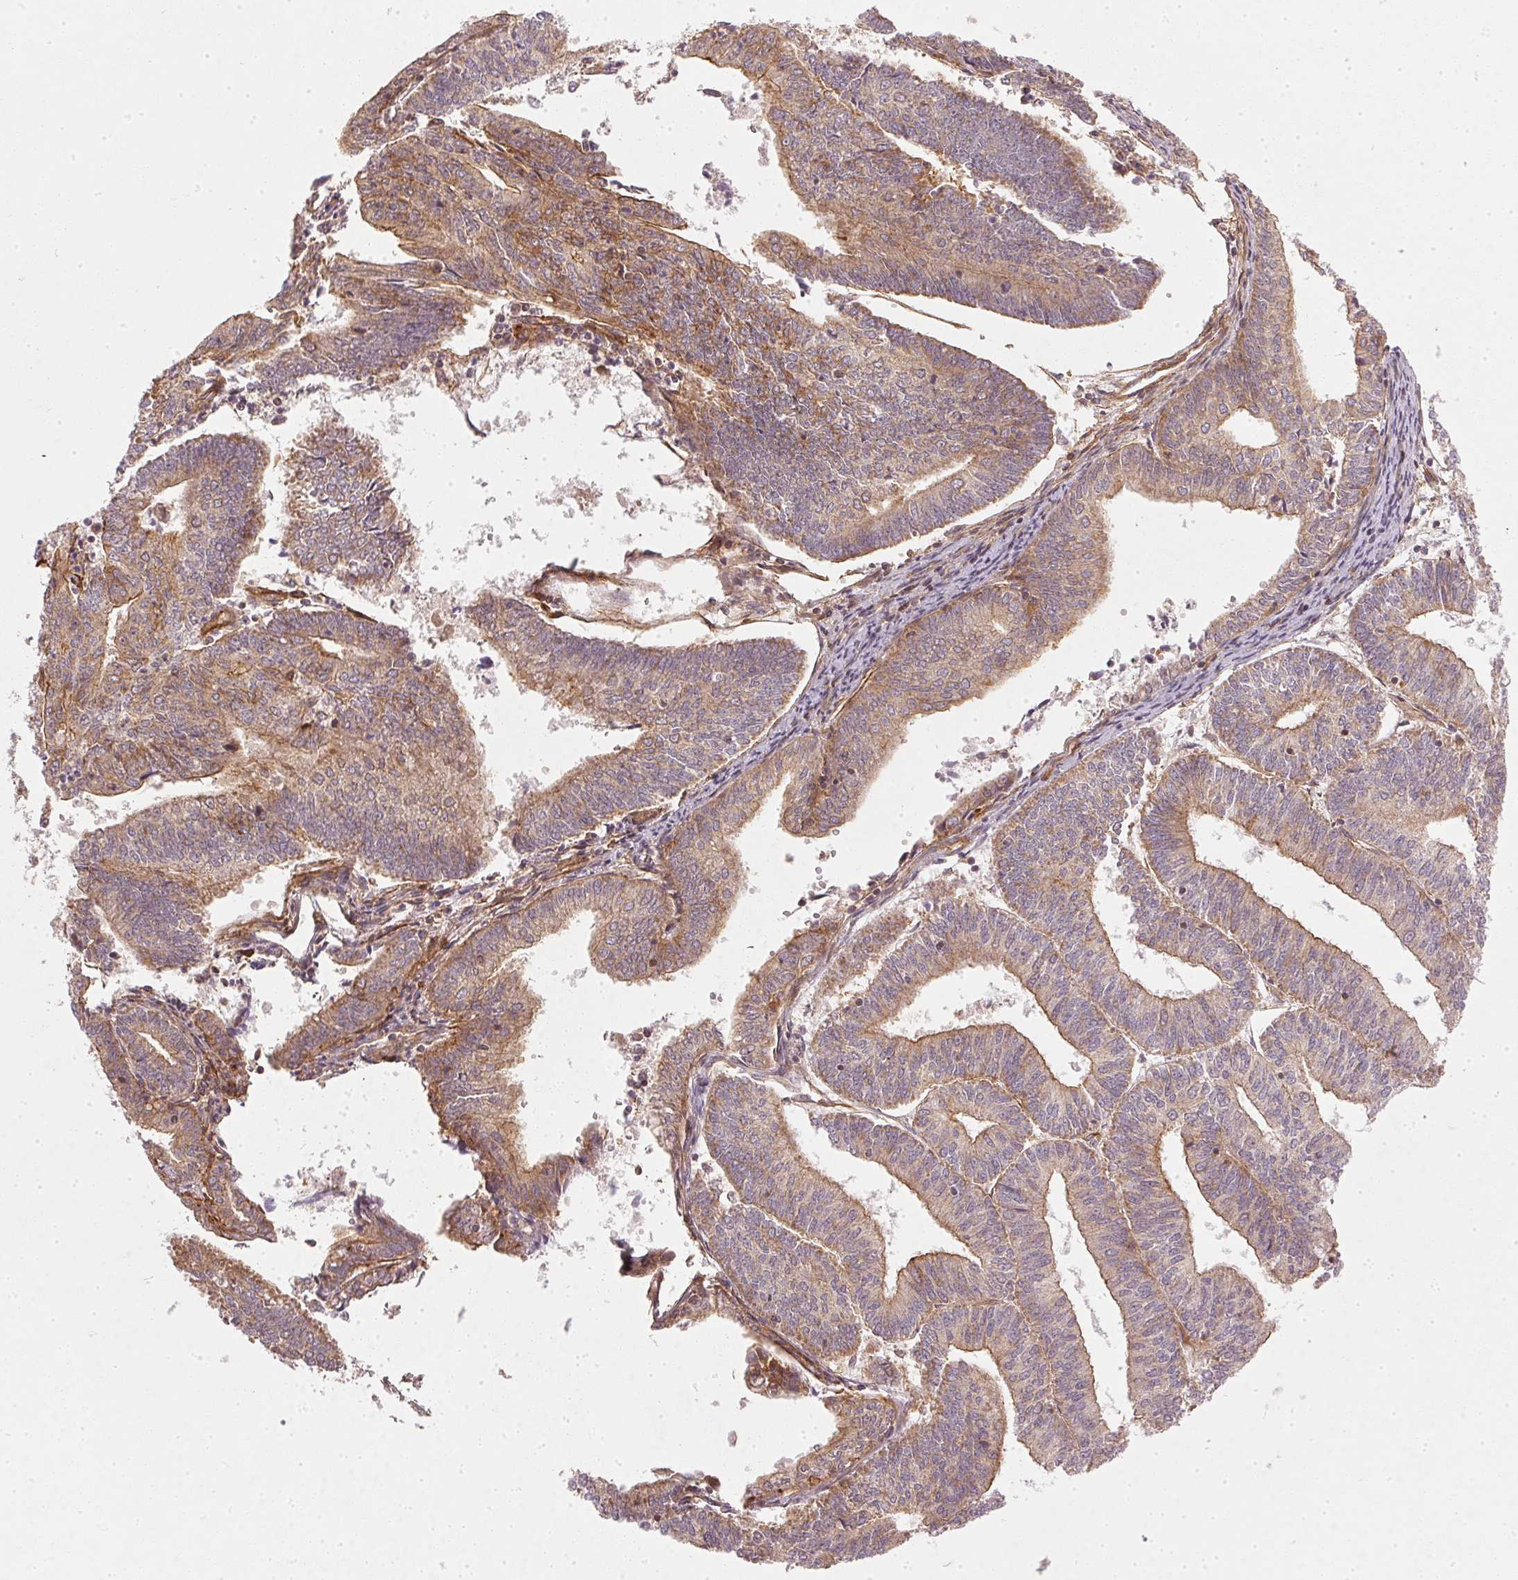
{"staining": {"intensity": "strong", "quantity": "25%-75%", "location": "cytoplasmic/membranous"}, "tissue": "endometrial cancer", "cell_type": "Tumor cells", "image_type": "cancer", "snomed": [{"axis": "morphology", "description": "Adenocarcinoma, NOS"}, {"axis": "topography", "description": "Endometrium"}], "caption": "Strong cytoplasmic/membranous protein positivity is appreciated in about 25%-75% of tumor cells in endometrial cancer (adenocarcinoma).", "gene": "NADK2", "patient": {"sex": "female", "age": 61}}